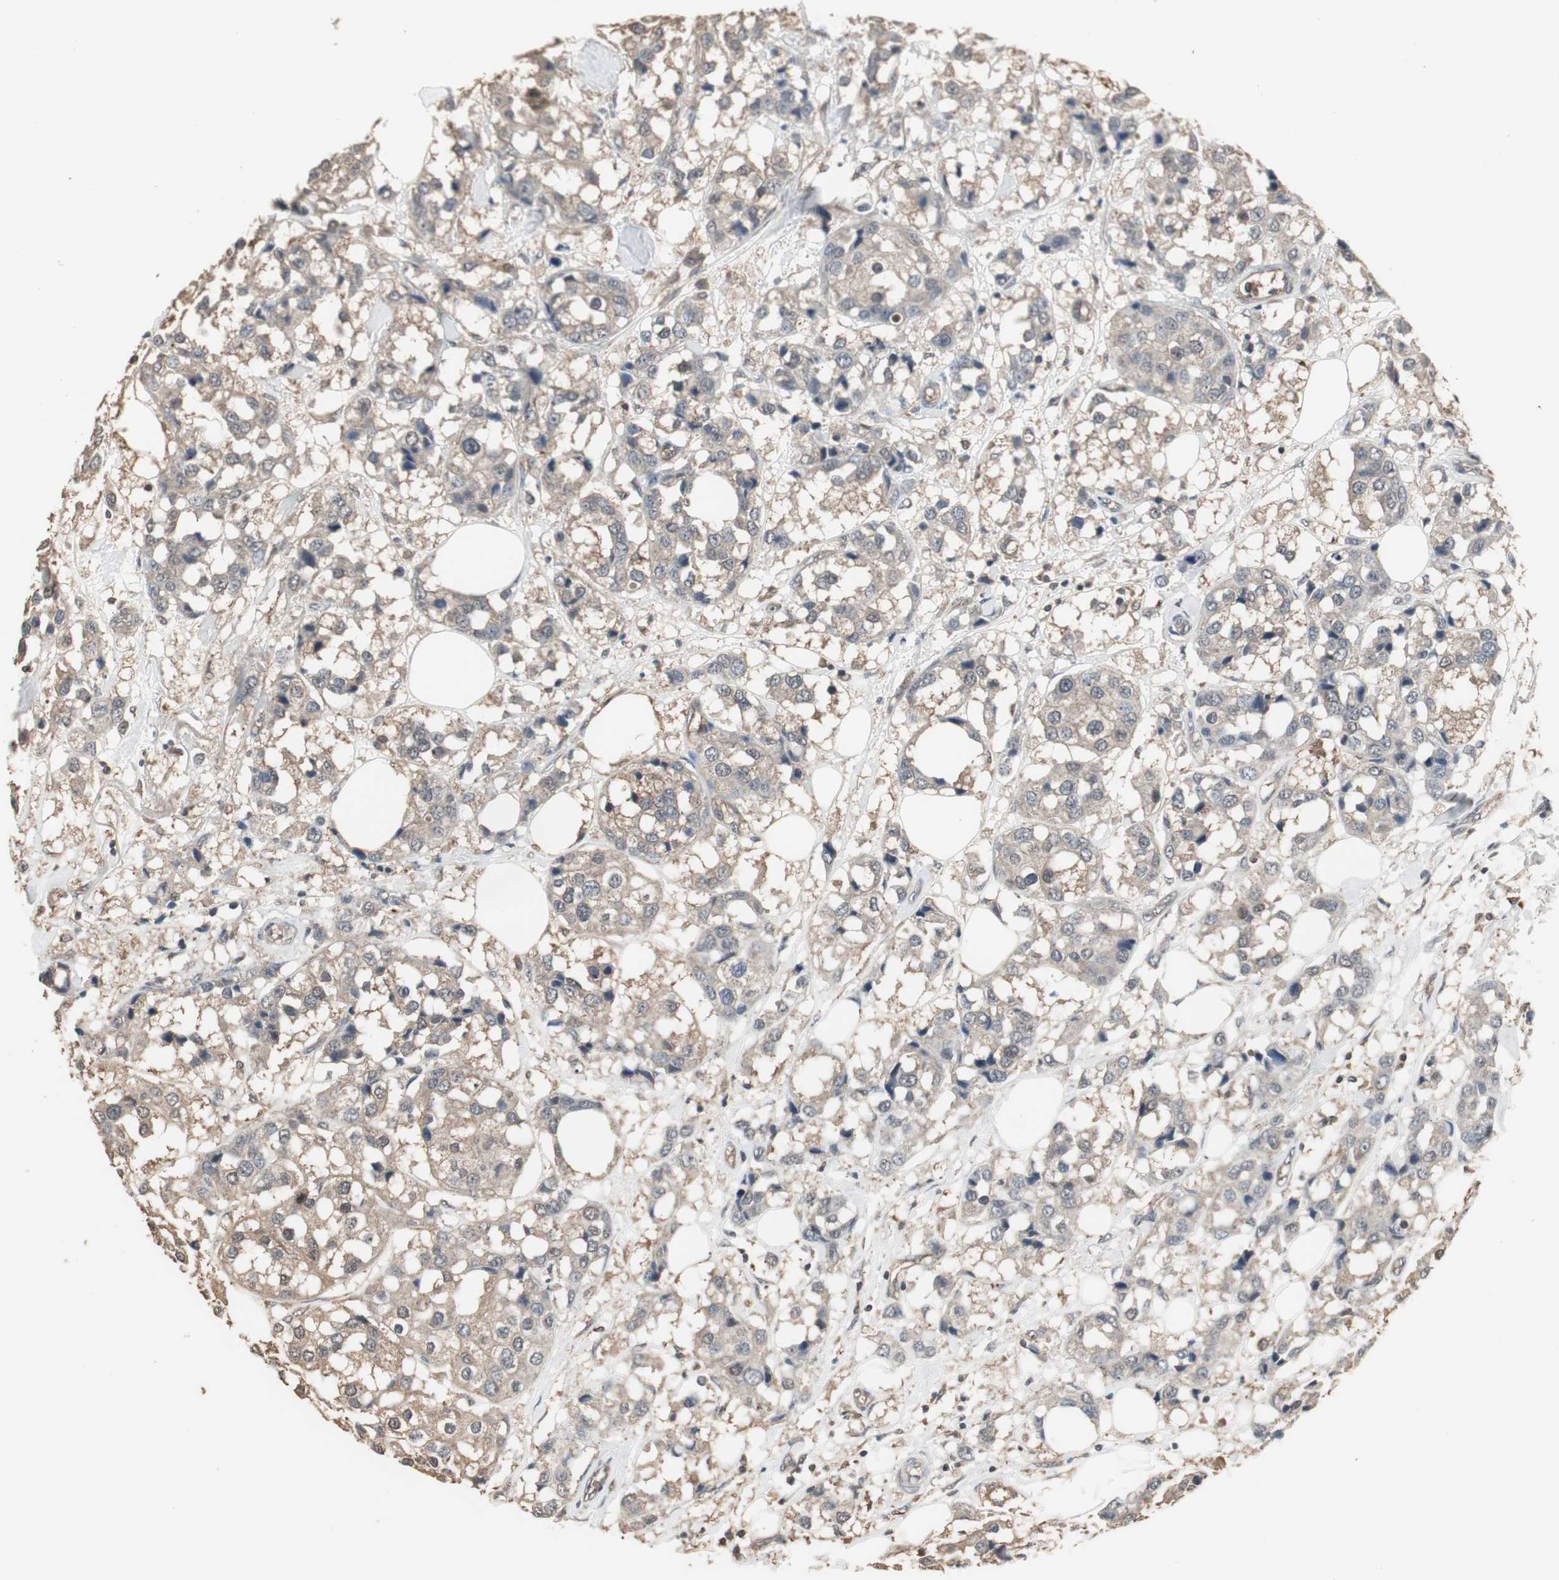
{"staining": {"intensity": "weak", "quantity": "<25%", "location": "cytoplasmic/membranous"}, "tissue": "breast cancer", "cell_type": "Tumor cells", "image_type": "cancer", "snomed": [{"axis": "morphology", "description": "Duct carcinoma"}, {"axis": "topography", "description": "Breast"}], "caption": "DAB (3,3'-diaminobenzidine) immunohistochemical staining of breast intraductal carcinoma exhibits no significant expression in tumor cells. (DAB (3,3'-diaminobenzidine) immunohistochemistry (IHC) visualized using brightfield microscopy, high magnification).", "gene": "HPRT1", "patient": {"sex": "female", "age": 80}}